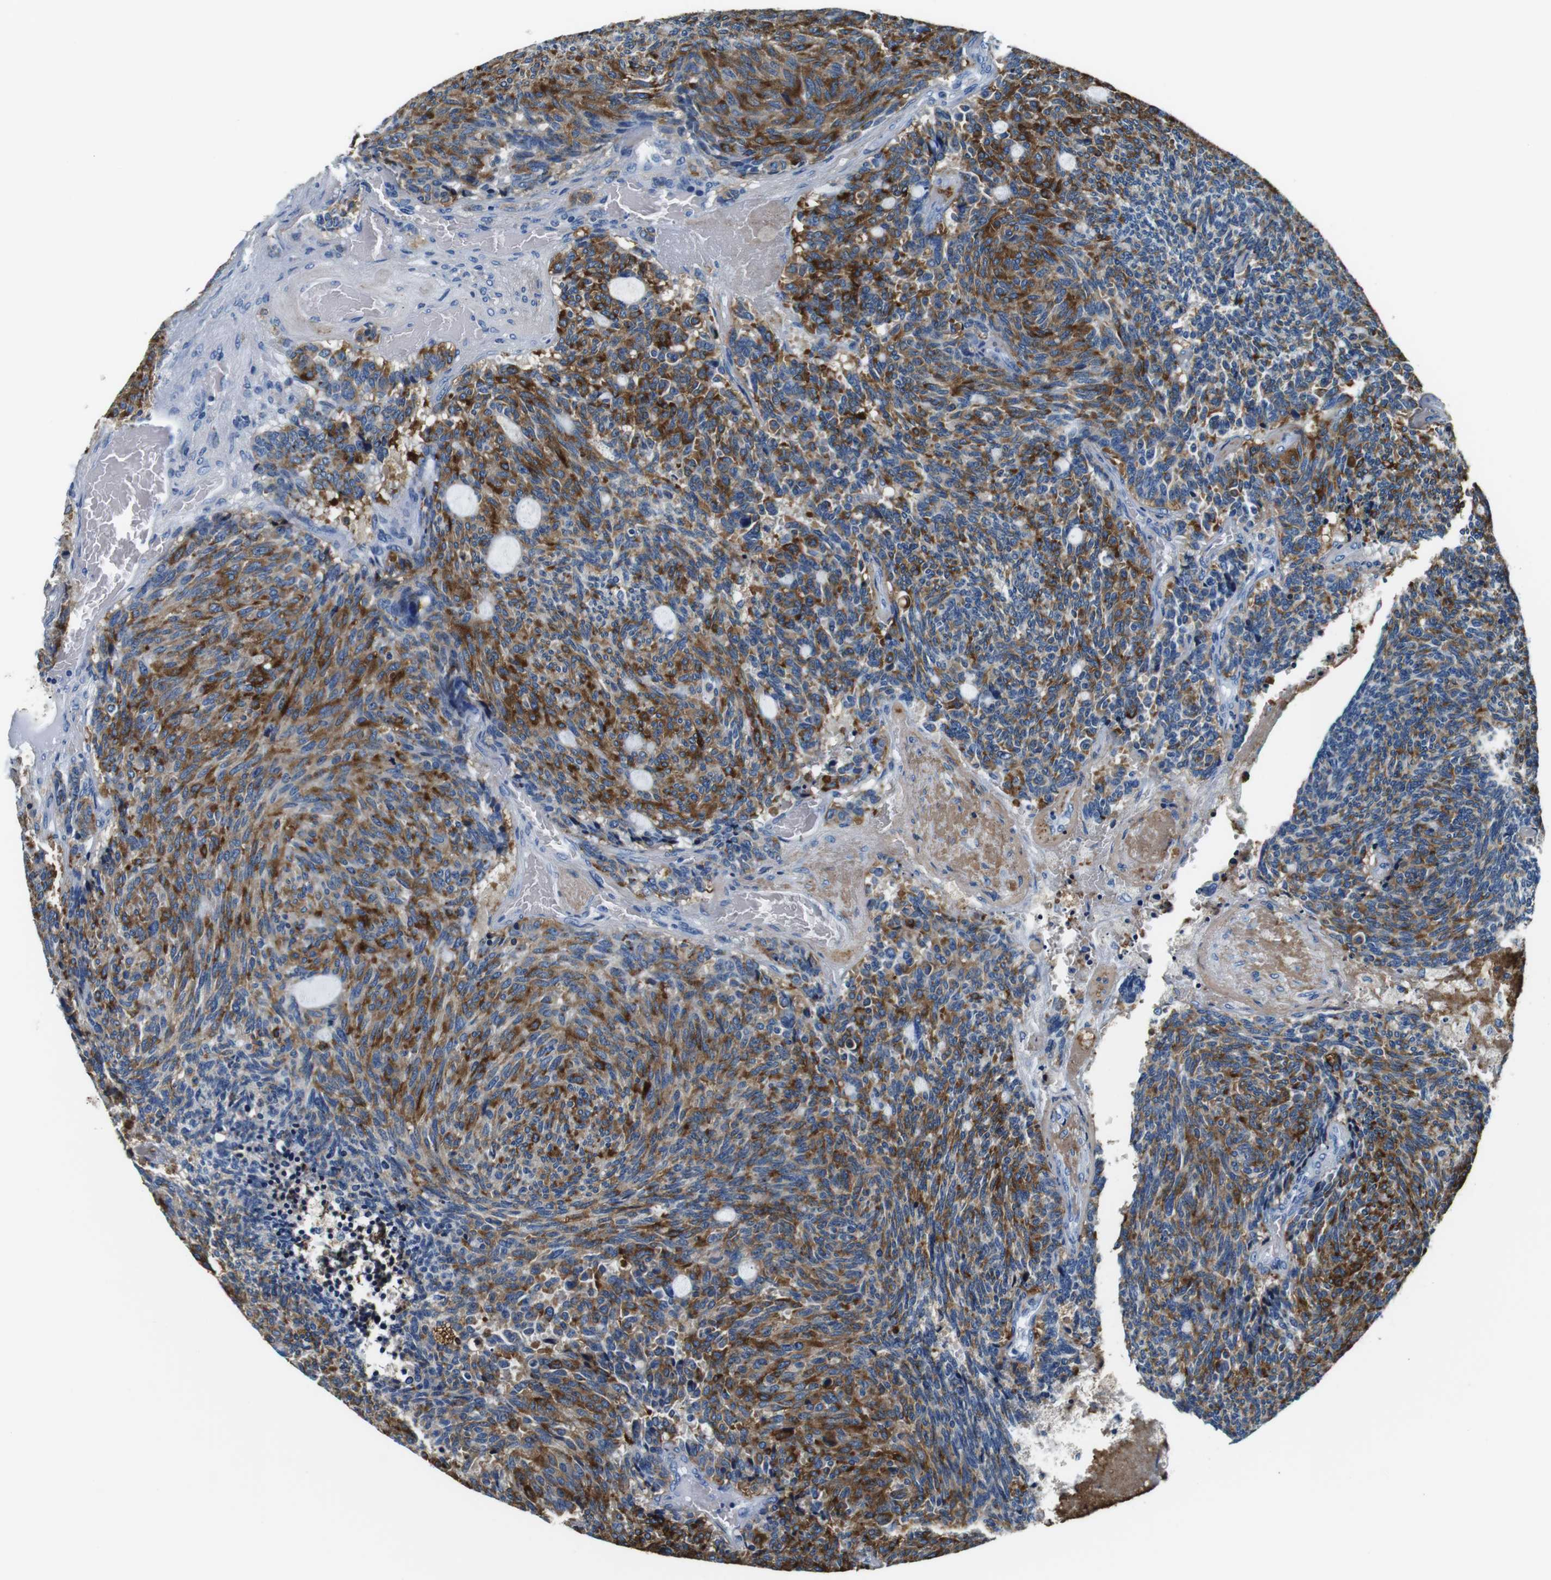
{"staining": {"intensity": "strong", "quantity": ">75%", "location": "cytoplasmic/membranous"}, "tissue": "carcinoid", "cell_type": "Tumor cells", "image_type": "cancer", "snomed": [{"axis": "morphology", "description": "Carcinoid, malignant, NOS"}, {"axis": "topography", "description": "Pancreas"}], "caption": "Carcinoid stained with immunohistochemistry (IHC) exhibits strong cytoplasmic/membranous positivity in approximately >75% of tumor cells.", "gene": "ELANE", "patient": {"sex": "female", "age": 54}}